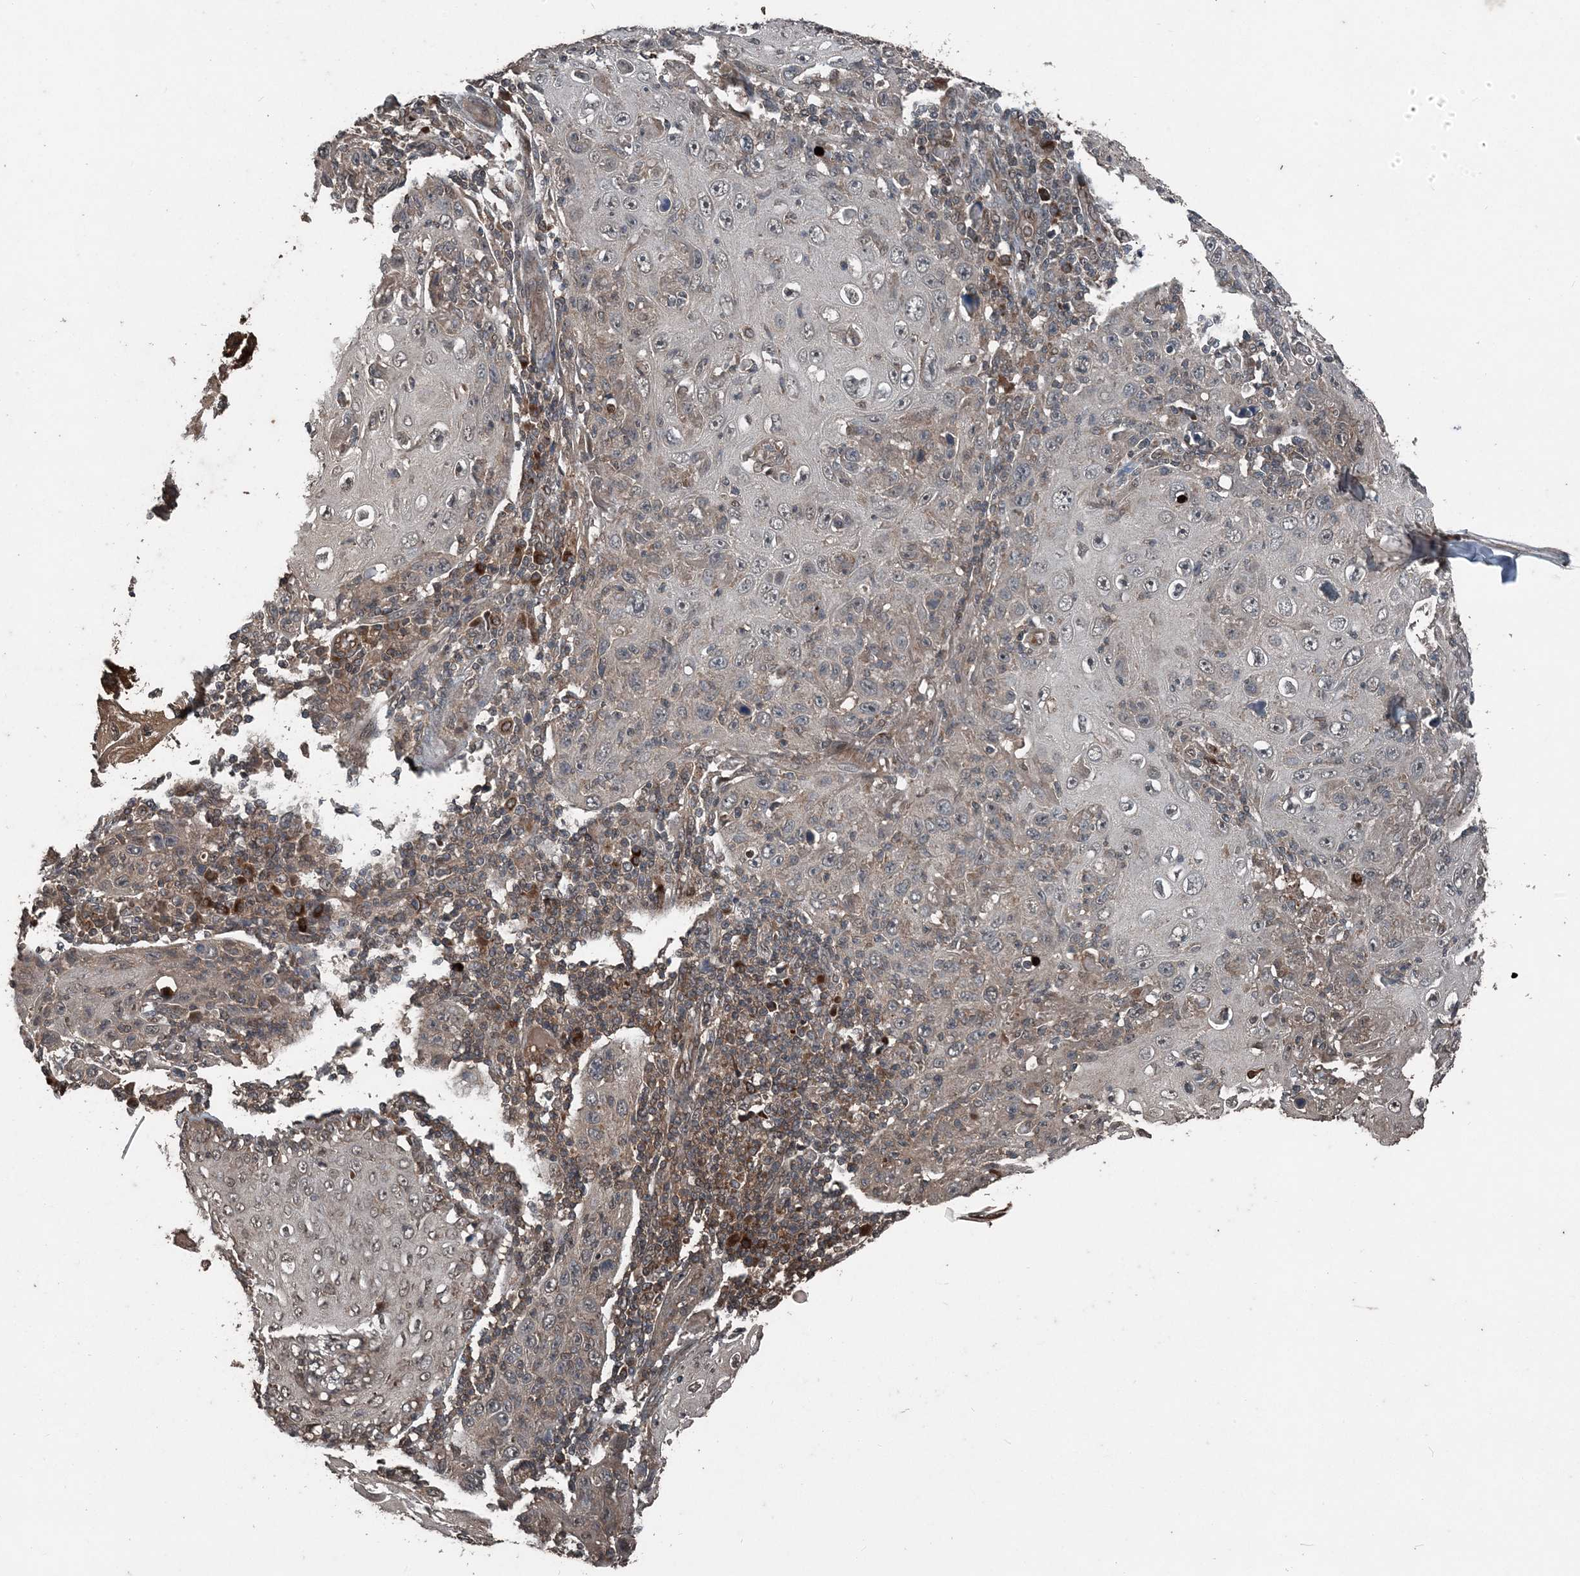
{"staining": {"intensity": "moderate", "quantity": "<25%", "location": "cytoplasmic/membranous,nuclear"}, "tissue": "skin cancer", "cell_type": "Tumor cells", "image_type": "cancer", "snomed": [{"axis": "morphology", "description": "Squamous cell carcinoma, NOS"}, {"axis": "topography", "description": "Skin"}], "caption": "Skin cancer (squamous cell carcinoma) was stained to show a protein in brown. There is low levels of moderate cytoplasmic/membranous and nuclear expression in about <25% of tumor cells.", "gene": "CFL1", "patient": {"sex": "female", "age": 88}}